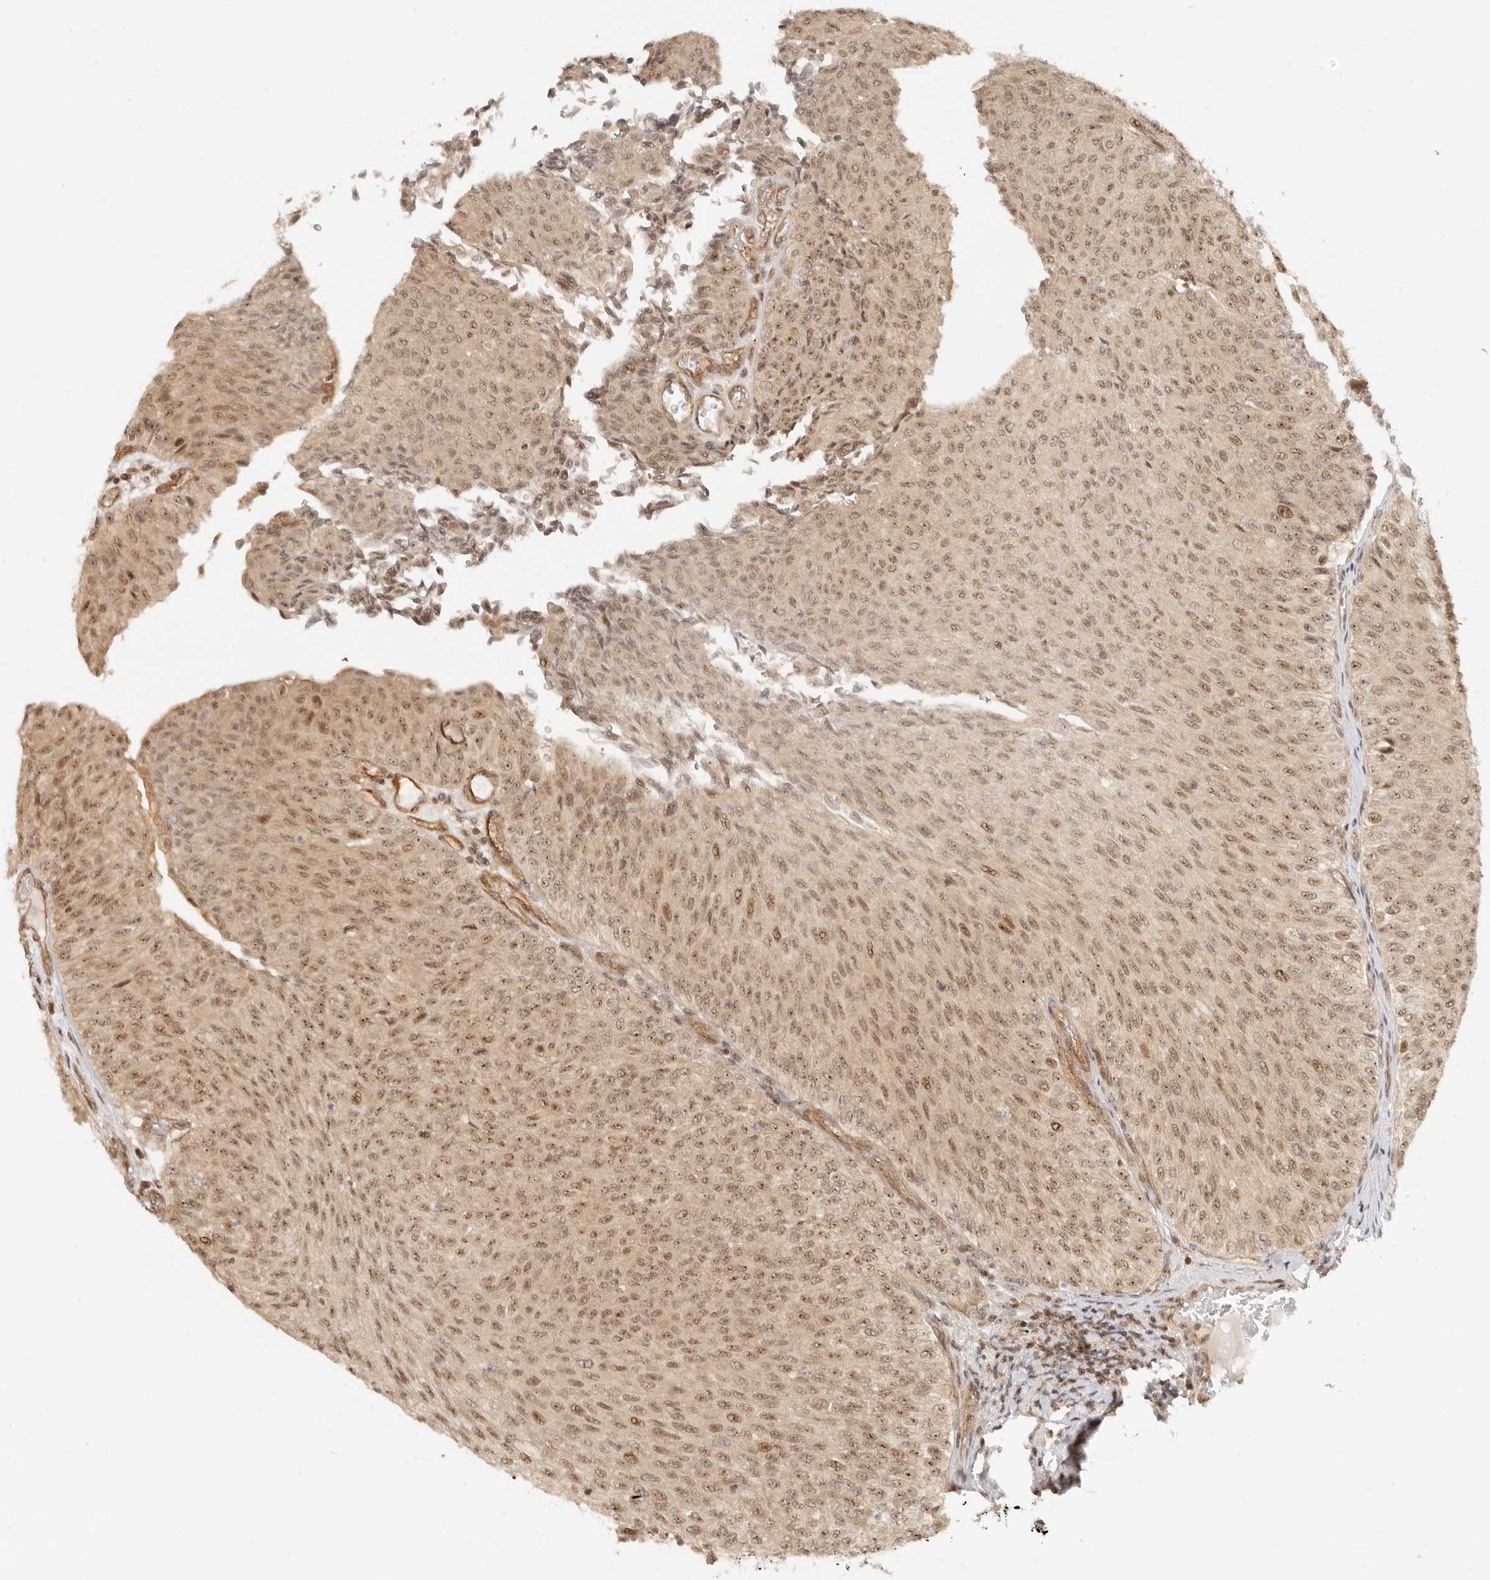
{"staining": {"intensity": "moderate", "quantity": ">75%", "location": "cytoplasmic/membranous,nuclear"}, "tissue": "urothelial cancer", "cell_type": "Tumor cells", "image_type": "cancer", "snomed": [{"axis": "morphology", "description": "Urothelial carcinoma, Low grade"}, {"axis": "topography", "description": "Urinary bladder"}], "caption": "Human urothelial cancer stained with a brown dye demonstrates moderate cytoplasmic/membranous and nuclear positive expression in approximately >75% of tumor cells.", "gene": "BAP1", "patient": {"sex": "male", "age": 78}}